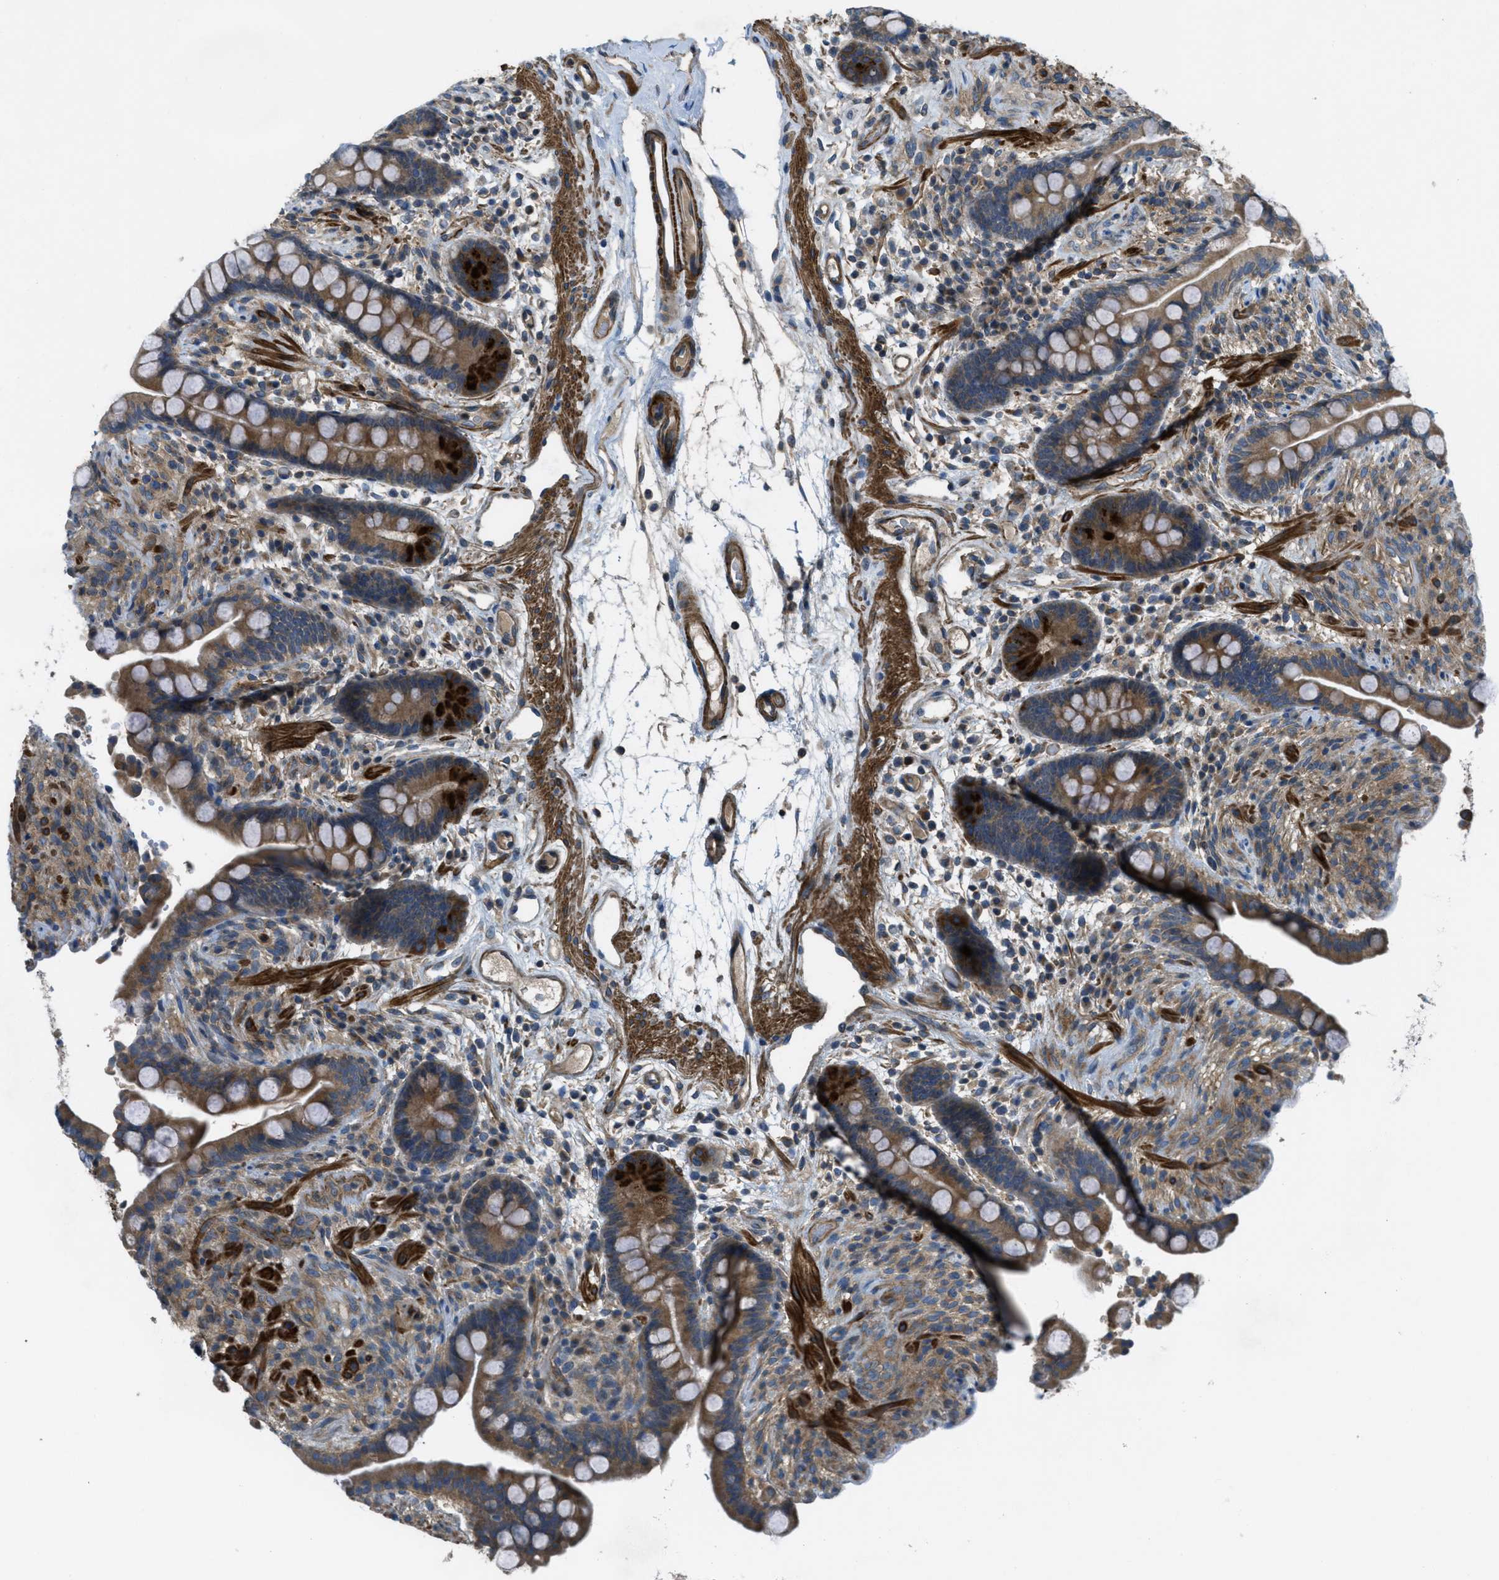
{"staining": {"intensity": "strong", "quantity": ">75%", "location": "cytoplasmic/membranous"}, "tissue": "colon", "cell_type": "Endothelial cells", "image_type": "normal", "snomed": [{"axis": "morphology", "description": "Normal tissue, NOS"}, {"axis": "topography", "description": "Colon"}], "caption": "This image exhibits immunohistochemistry (IHC) staining of normal human colon, with high strong cytoplasmic/membranous expression in about >75% of endothelial cells.", "gene": "VEZT", "patient": {"sex": "male", "age": 73}}